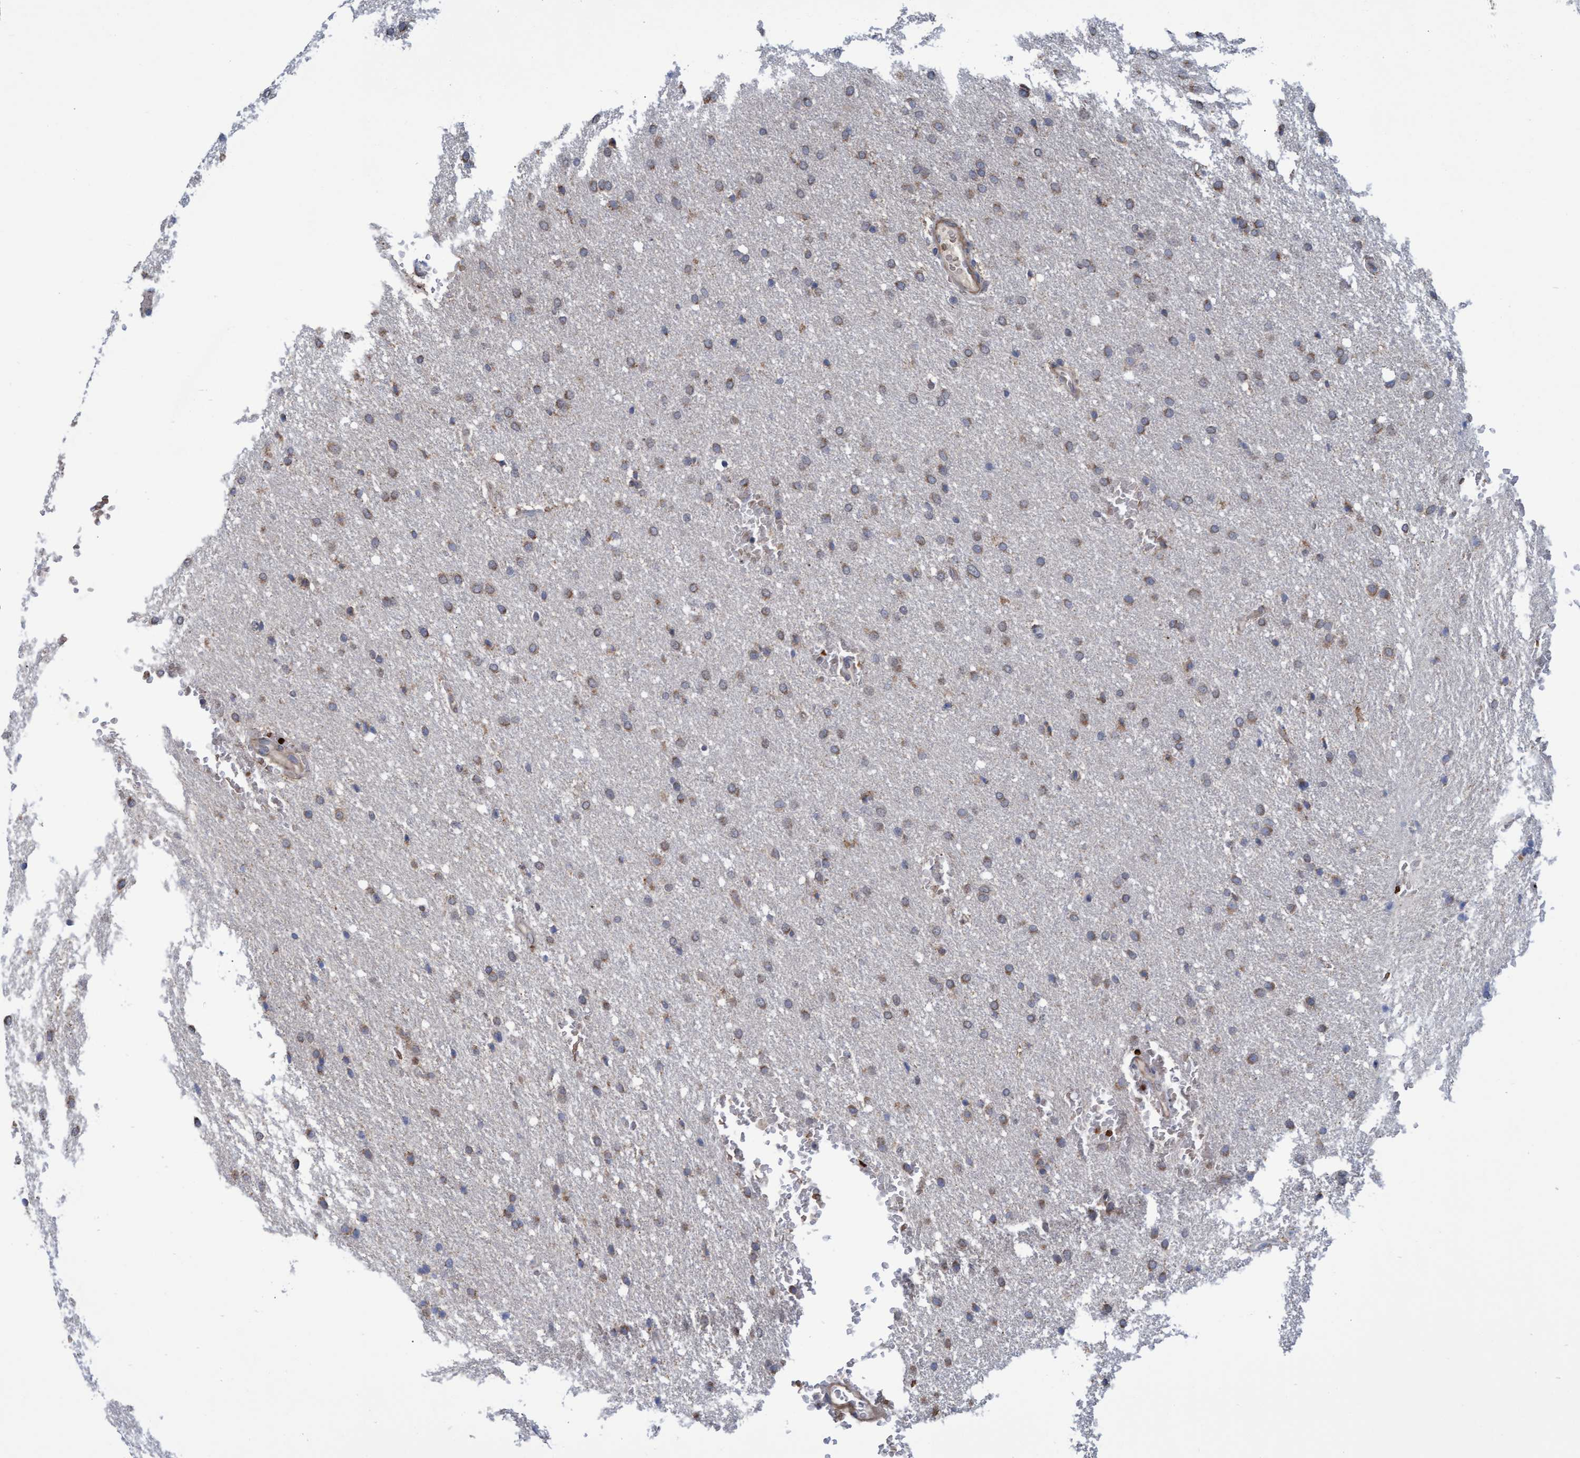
{"staining": {"intensity": "weak", "quantity": ">75%", "location": "cytoplasmic/membranous"}, "tissue": "glioma", "cell_type": "Tumor cells", "image_type": "cancer", "snomed": [{"axis": "morphology", "description": "Glioma, malignant, Low grade"}, {"axis": "topography", "description": "Brain"}], "caption": "IHC (DAB (3,3'-diaminobenzidine)) staining of glioma shows weak cytoplasmic/membranous protein positivity in about >75% of tumor cells. The protein of interest is stained brown, and the nuclei are stained in blue (DAB IHC with brightfield microscopy, high magnification).", "gene": "NAA15", "patient": {"sex": "female", "age": 37}}